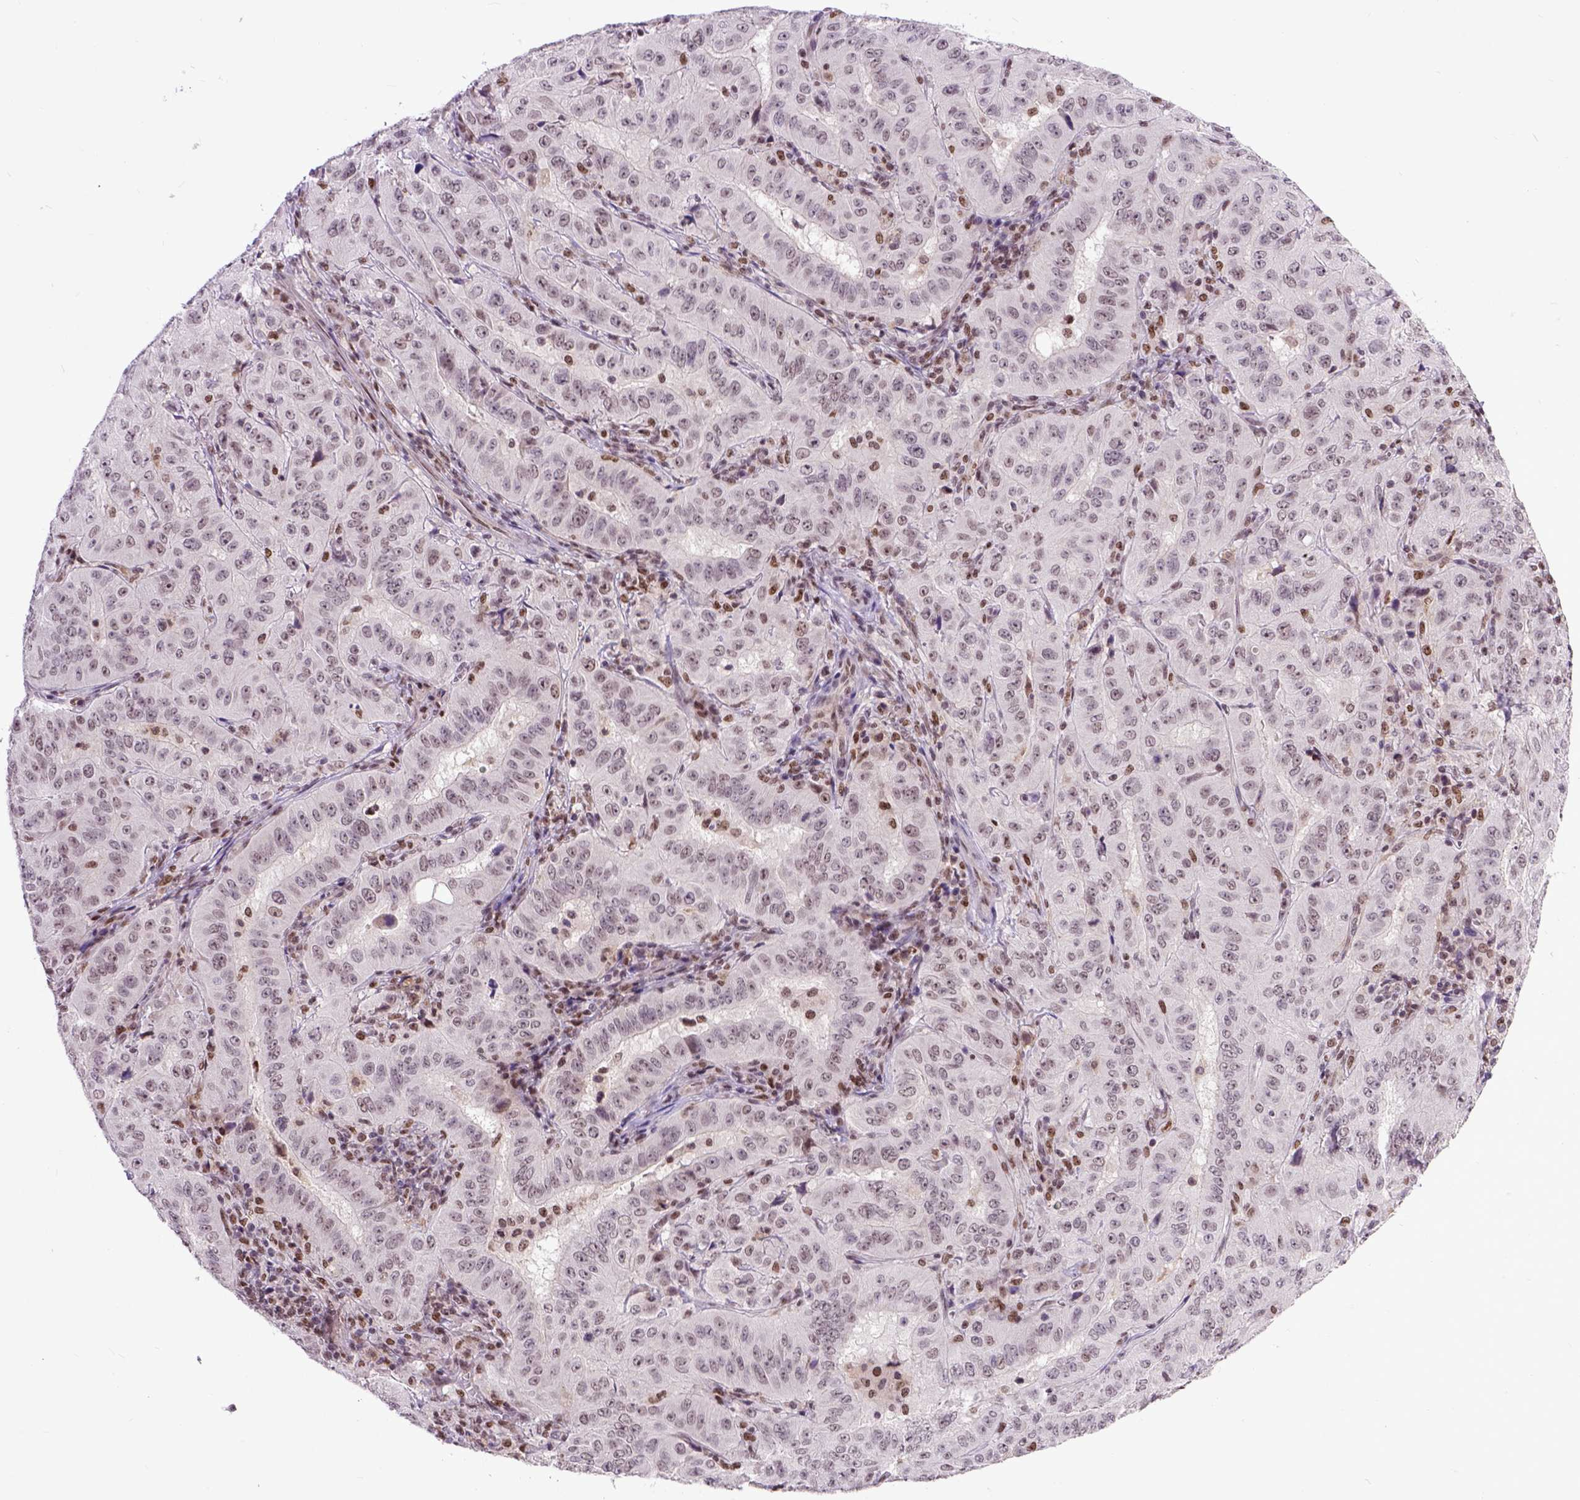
{"staining": {"intensity": "weak", "quantity": "25%-75%", "location": "nuclear"}, "tissue": "pancreatic cancer", "cell_type": "Tumor cells", "image_type": "cancer", "snomed": [{"axis": "morphology", "description": "Adenocarcinoma, NOS"}, {"axis": "topography", "description": "Pancreas"}], "caption": "Pancreatic cancer tissue displays weak nuclear staining in about 25%-75% of tumor cells Ihc stains the protein in brown and the nuclei are stained blue.", "gene": "RCC2", "patient": {"sex": "male", "age": 63}}